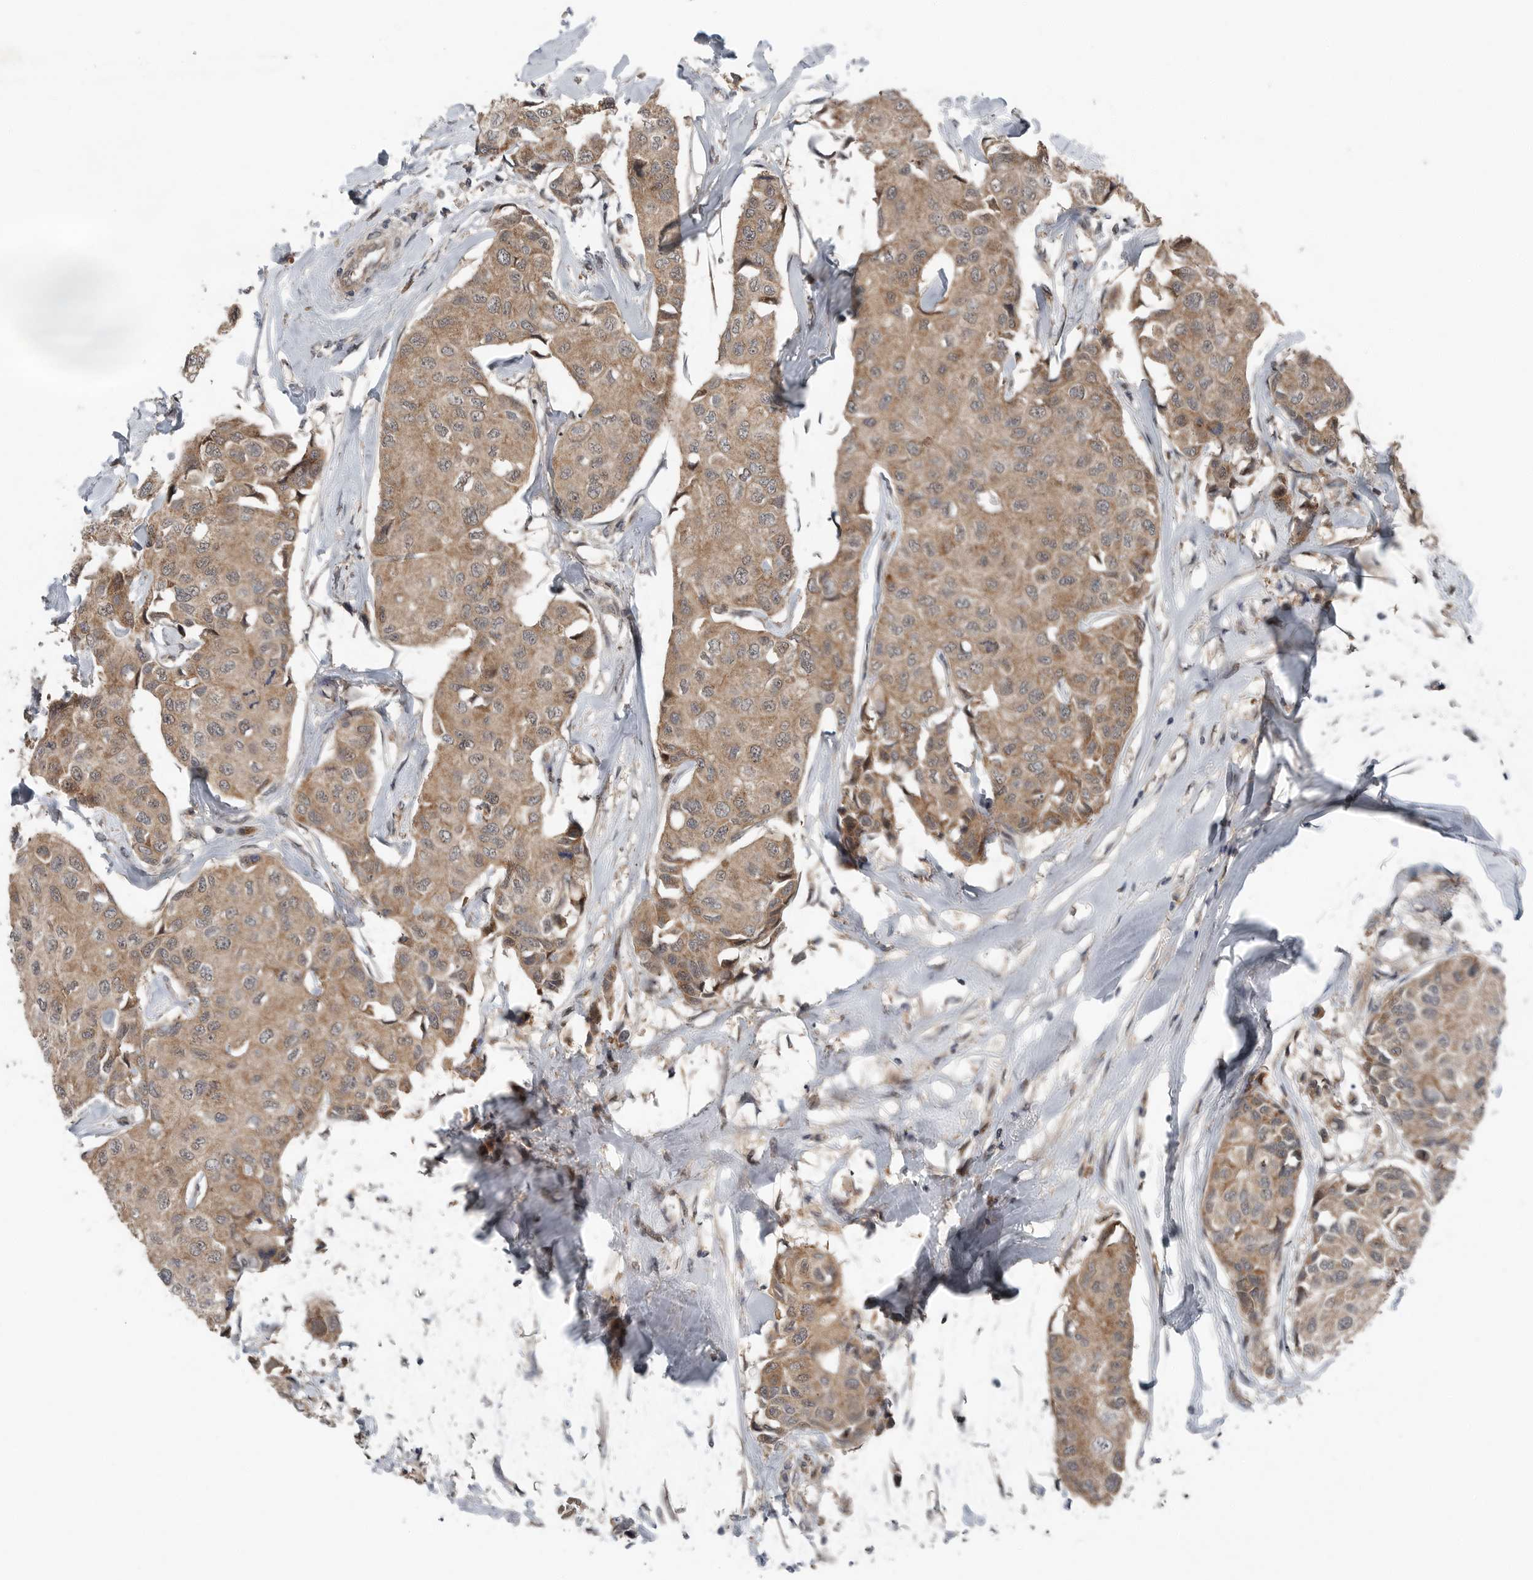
{"staining": {"intensity": "moderate", "quantity": ">75%", "location": "cytoplasmic/membranous"}, "tissue": "breast cancer", "cell_type": "Tumor cells", "image_type": "cancer", "snomed": [{"axis": "morphology", "description": "Duct carcinoma"}, {"axis": "topography", "description": "Breast"}], "caption": "The immunohistochemical stain highlights moderate cytoplasmic/membranous expression in tumor cells of breast cancer (intraductal carcinoma) tissue.", "gene": "SCP2", "patient": {"sex": "female", "age": 80}}